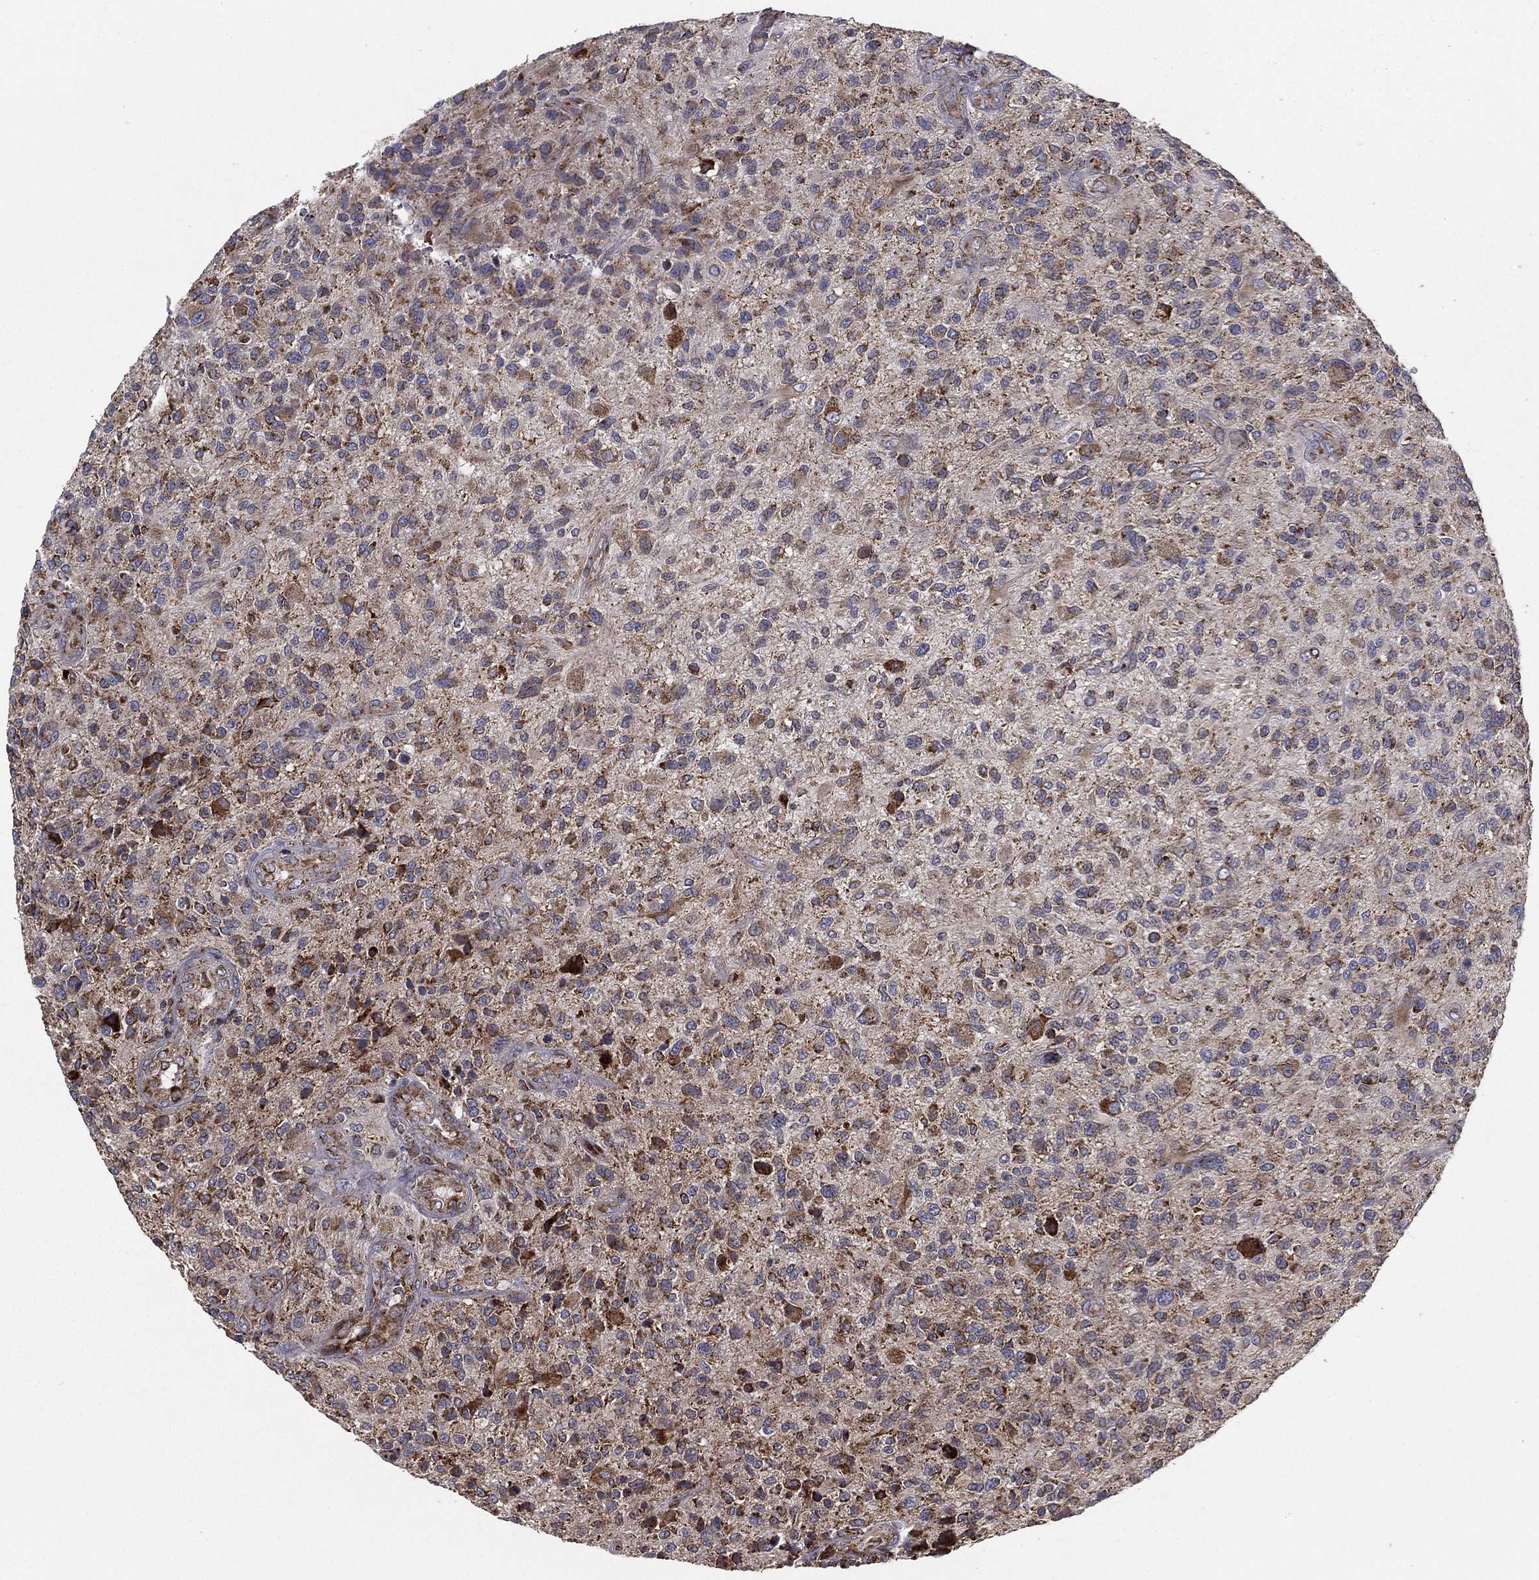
{"staining": {"intensity": "moderate", "quantity": "25%-75%", "location": "cytoplasmic/membranous"}, "tissue": "glioma", "cell_type": "Tumor cells", "image_type": "cancer", "snomed": [{"axis": "morphology", "description": "Glioma, malignant, High grade"}, {"axis": "topography", "description": "Brain"}], "caption": "Human malignant high-grade glioma stained with a brown dye exhibits moderate cytoplasmic/membranous positive positivity in about 25%-75% of tumor cells.", "gene": "MT-CYB", "patient": {"sex": "male", "age": 47}}